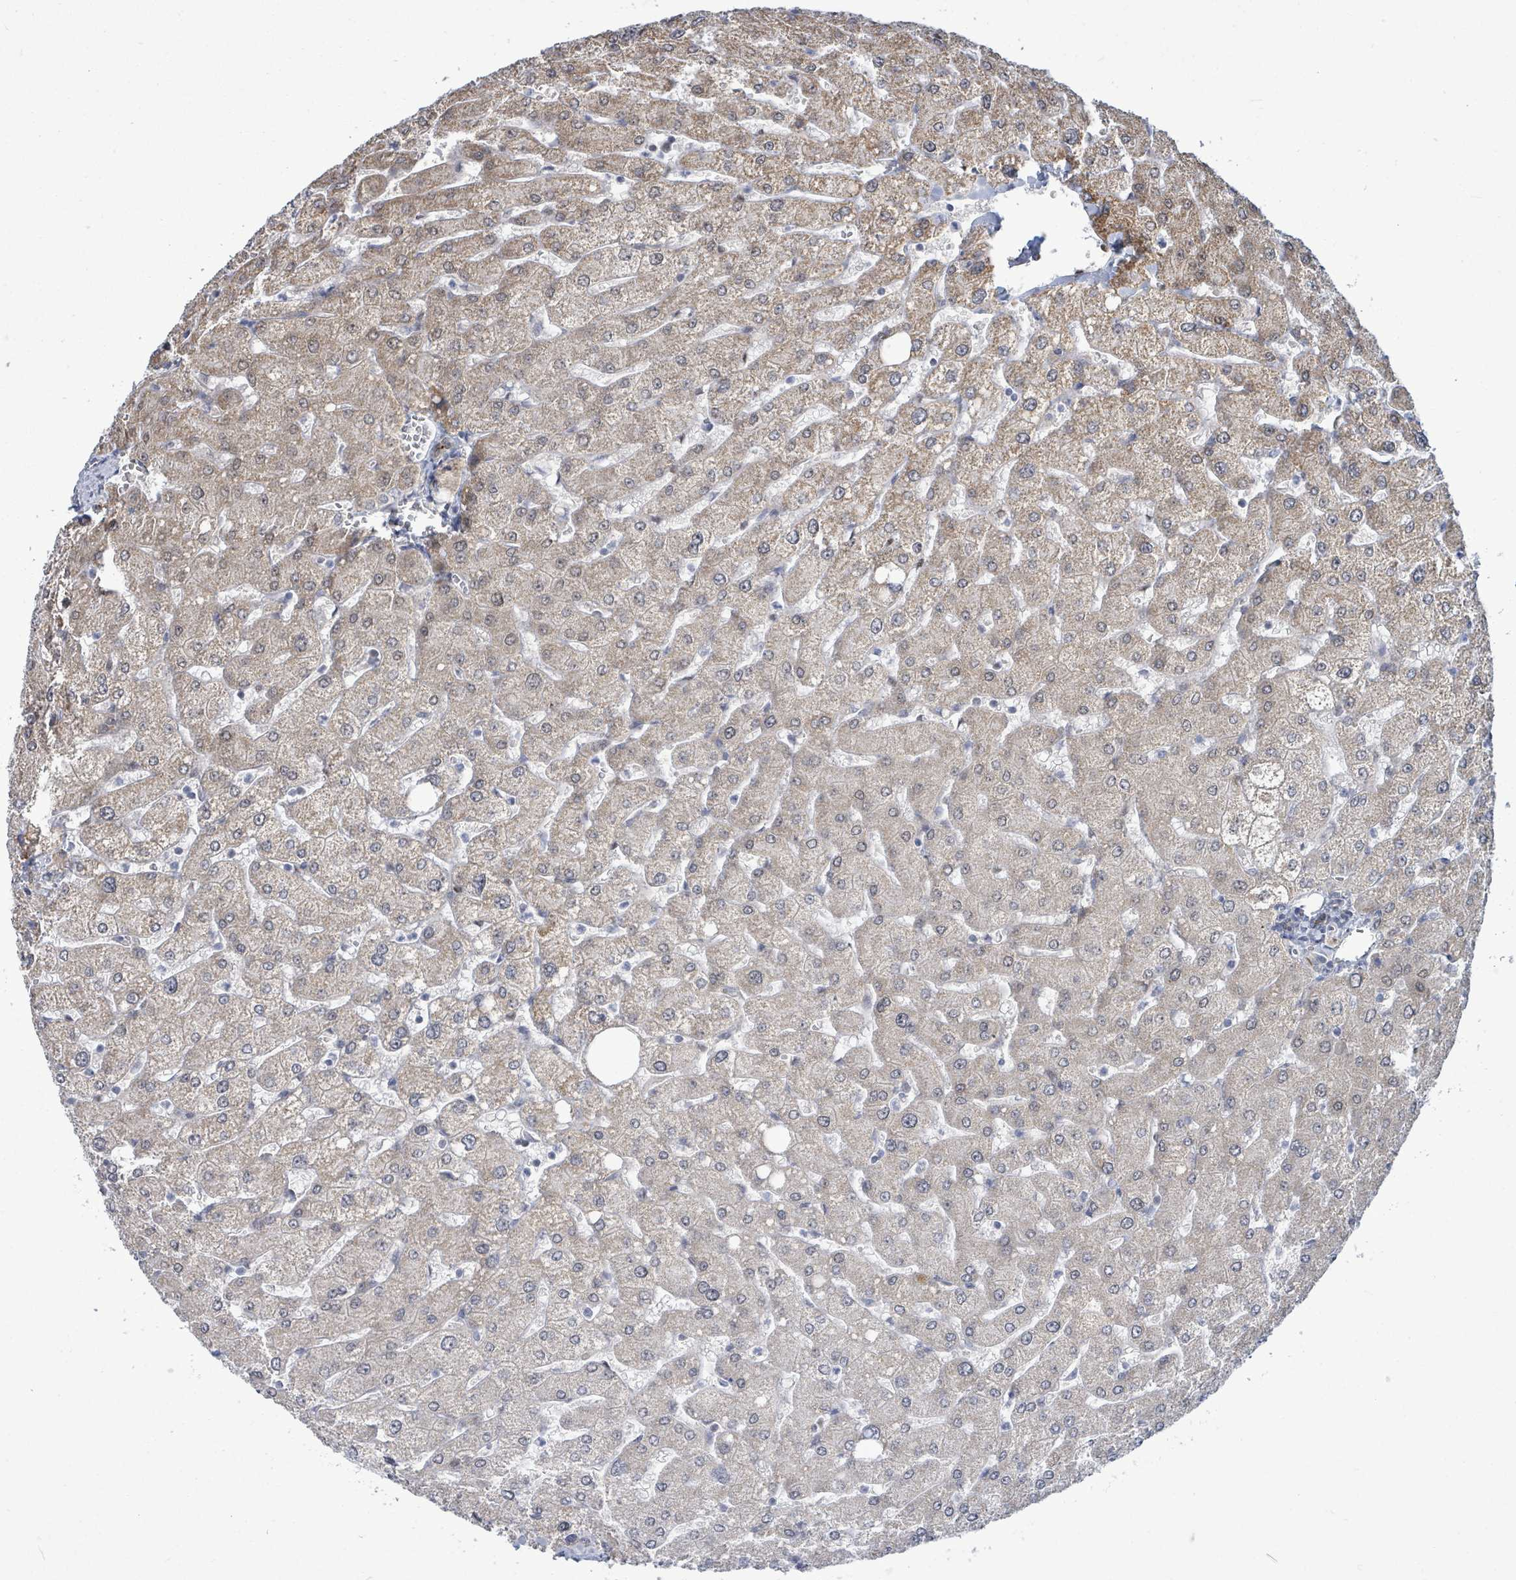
{"staining": {"intensity": "negative", "quantity": "none", "location": "none"}, "tissue": "liver", "cell_type": "Cholangiocytes", "image_type": "normal", "snomed": [{"axis": "morphology", "description": "Normal tissue, NOS"}, {"axis": "topography", "description": "Liver"}], "caption": "Immunohistochemical staining of unremarkable human liver demonstrates no significant positivity in cholangiocytes.", "gene": "ZFPM1", "patient": {"sex": "male", "age": 55}}